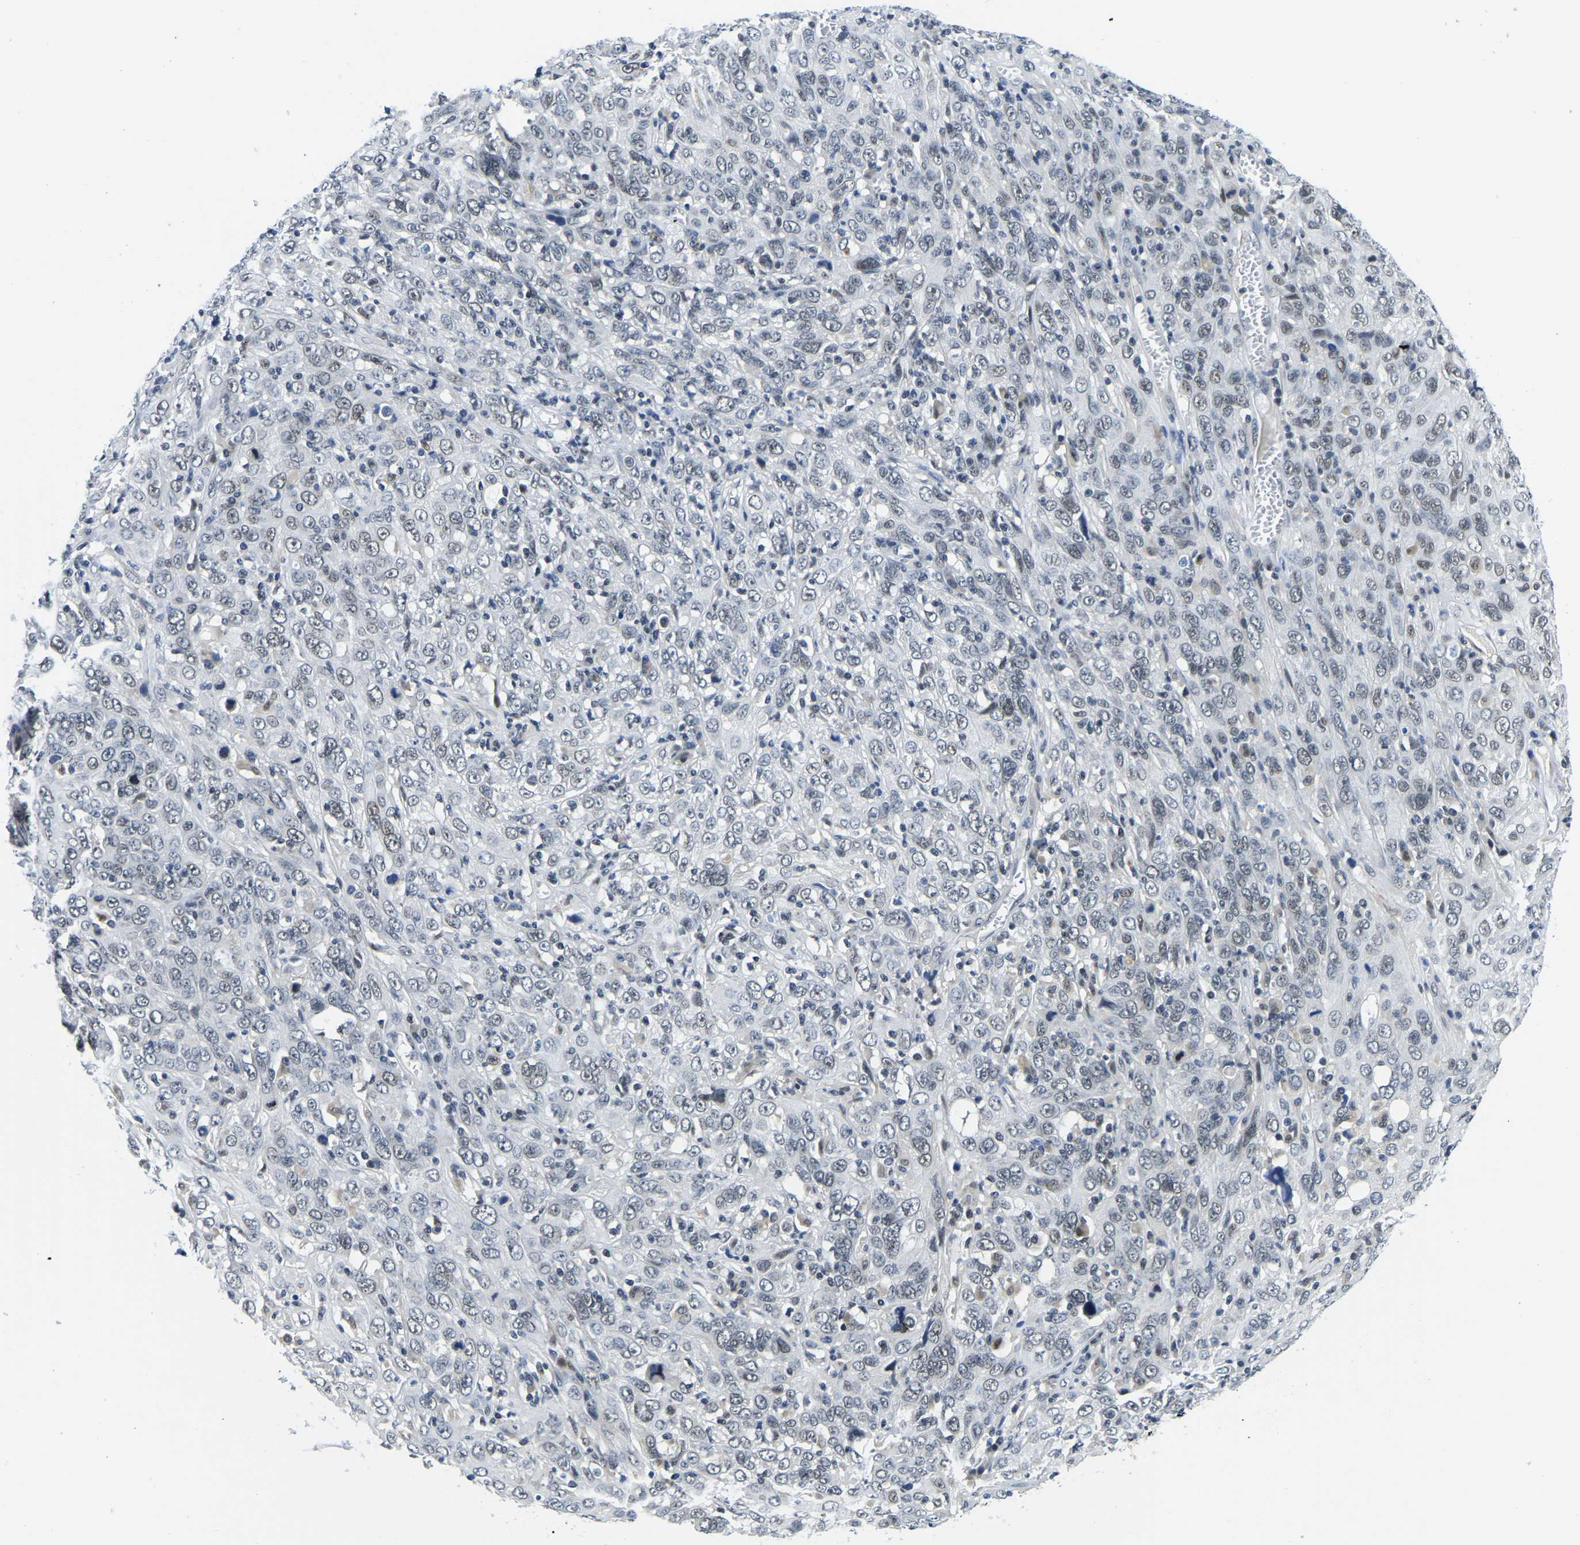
{"staining": {"intensity": "weak", "quantity": "25%-75%", "location": "nuclear"}, "tissue": "cervical cancer", "cell_type": "Tumor cells", "image_type": "cancer", "snomed": [{"axis": "morphology", "description": "Squamous cell carcinoma, NOS"}, {"axis": "topography", "description": "Cervix"}], "caption": "Protein expression analysis of human cervical squamous cell carcinoma reveals weak nuclear staining in about 25%-75% of tumor cells.", "gene": "POLDIP3", "patient": {"sex": "female", "age": 46}}